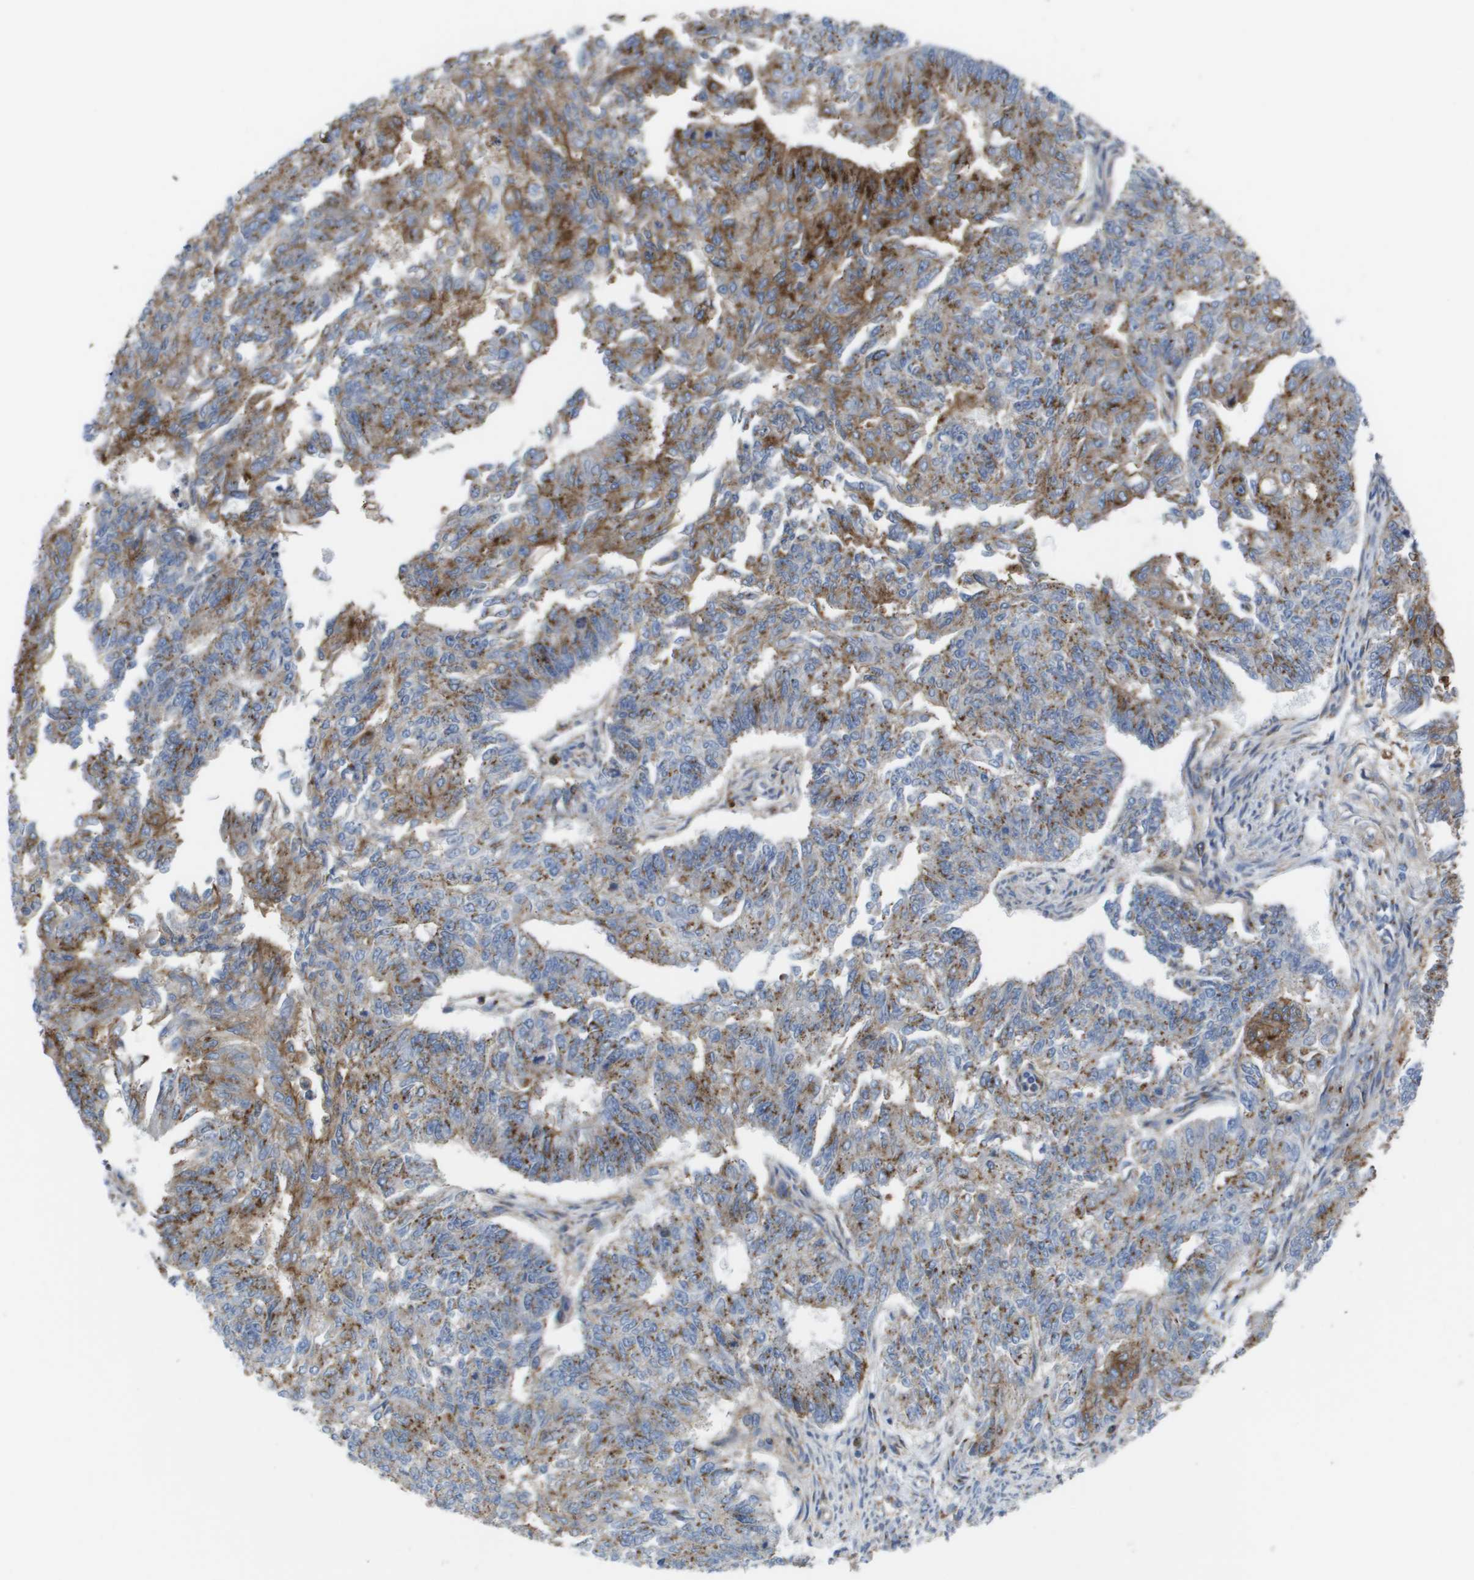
{"staining": {"intensity": "moderate", "quantity": ">75%", "location": "cytoplasmic/membranous"}, "tissue": "endometrial cancer", "cell_type": "Tumor cells", "image_type": "cancer", "snomed": [{"axis": "morphology", "description": "Adenocarcinoma, NOS"}, {"axis": "topography", "description": "Endometrium"}], "caption": "IHC micrograph of neoplastic tissue: endometrial cancer (adenocarcinoma) stained using IHC demonstrates medium levels of moderate protein expression localized specifically in the cytoplasmic/membranous of tumor cells, appearing as a cytoplasmic/membranous brown color.", "gene": "SLC37A2", "patient": {"sex": "female", "age": 32}}